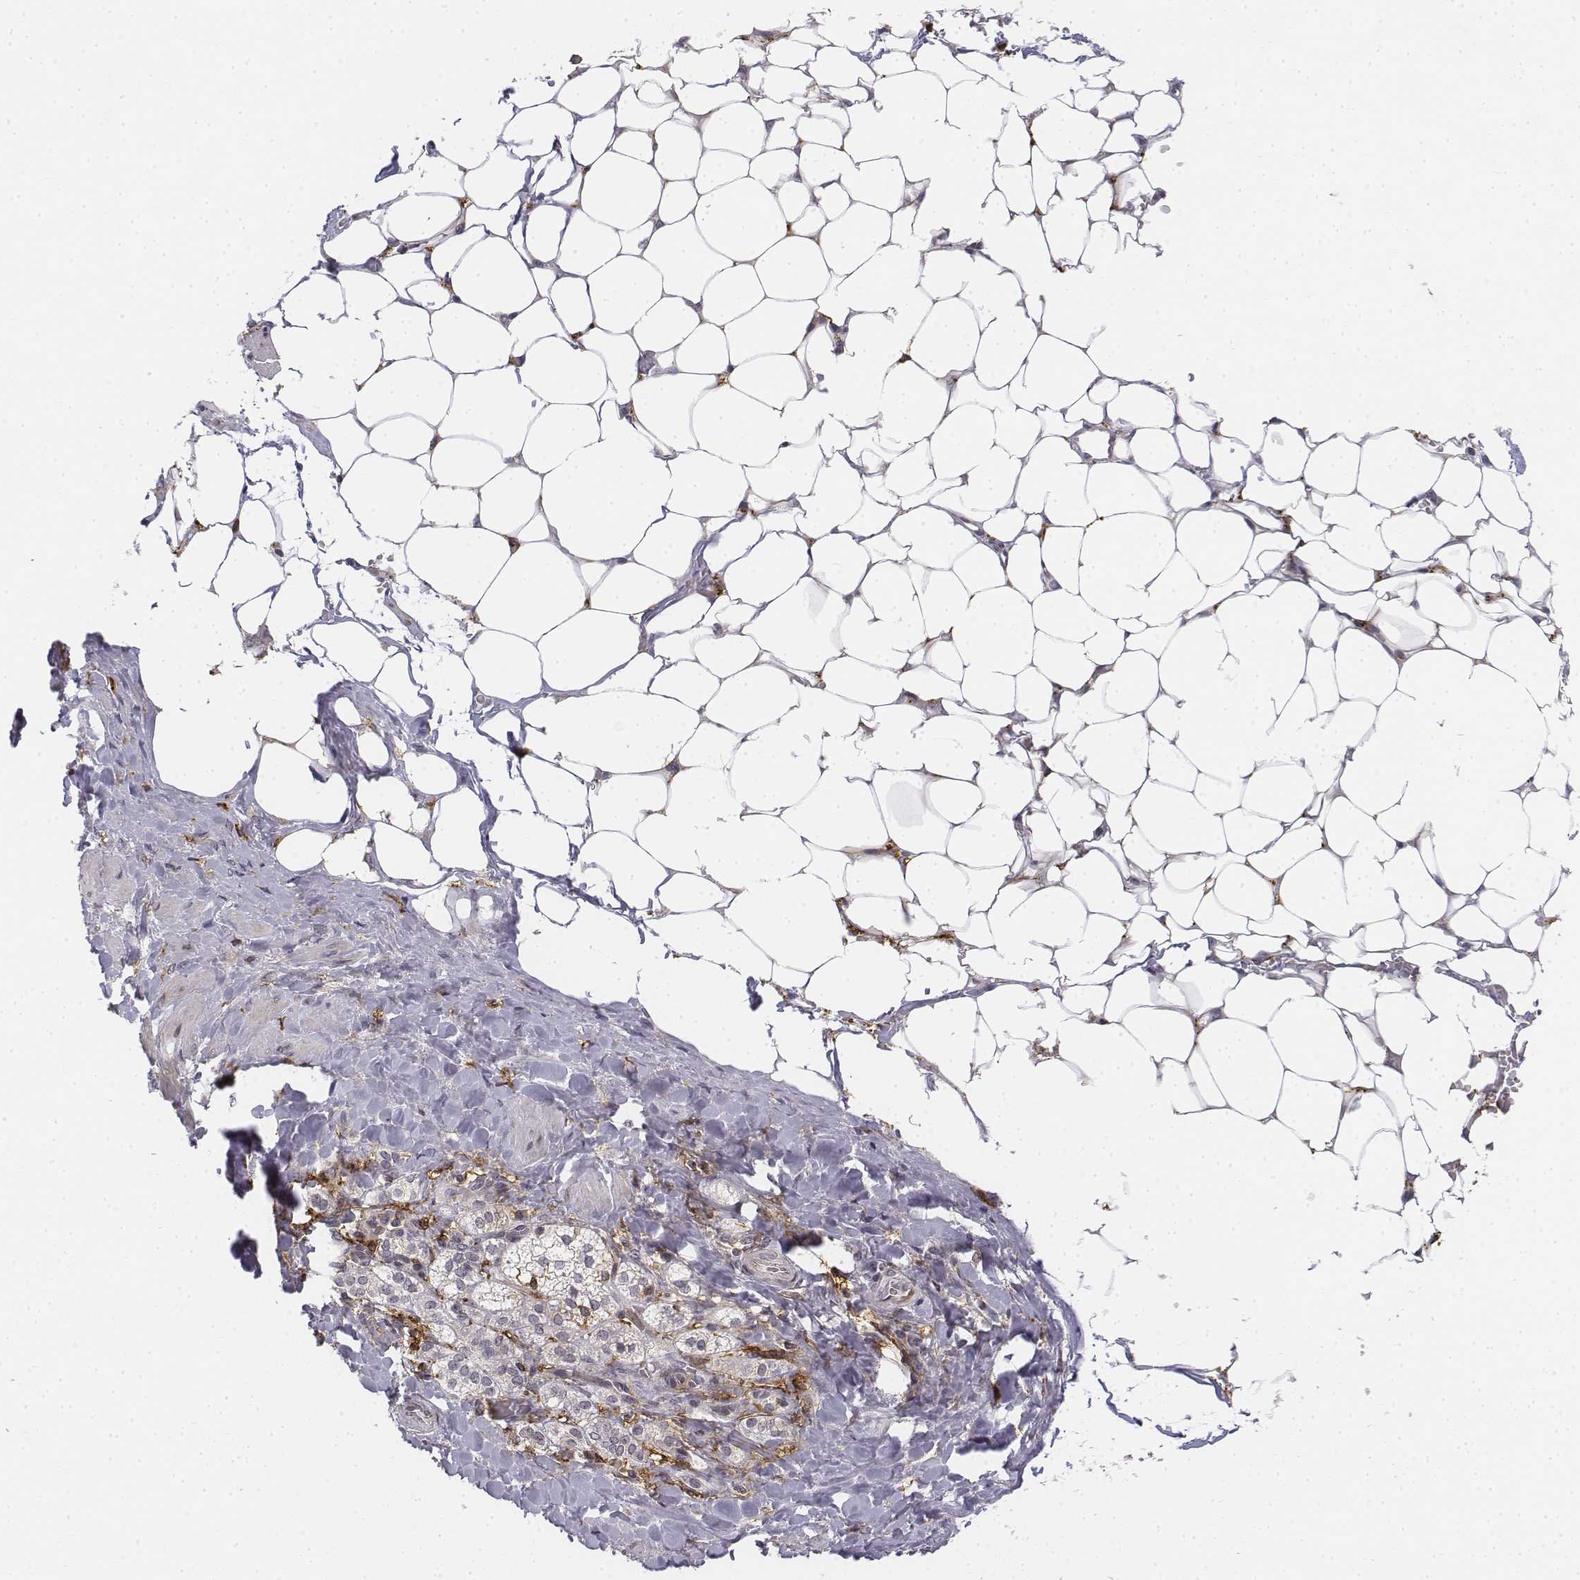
{"staining": {"intensity": "moderate", "quantity": "25%-75%", "location": "cytoplasmic/membranous"}, "tissue": "adrenal gland", "cell_type": "Glandular cells", "image_type": "normal", "snomed": [{"axis": "morphology", "description": "Normal tissue, NOS"}, {"axis": "topography", "description": "Adrenal gland"}], "caption": "Human adrenal gland stained with a brown dye reveals moderate cytoplasmic/membranous positive positivity in approximately 25%-75% of glandular cells.", "gene": "CD14", "patient": {"sex": "male", "age": 53}}